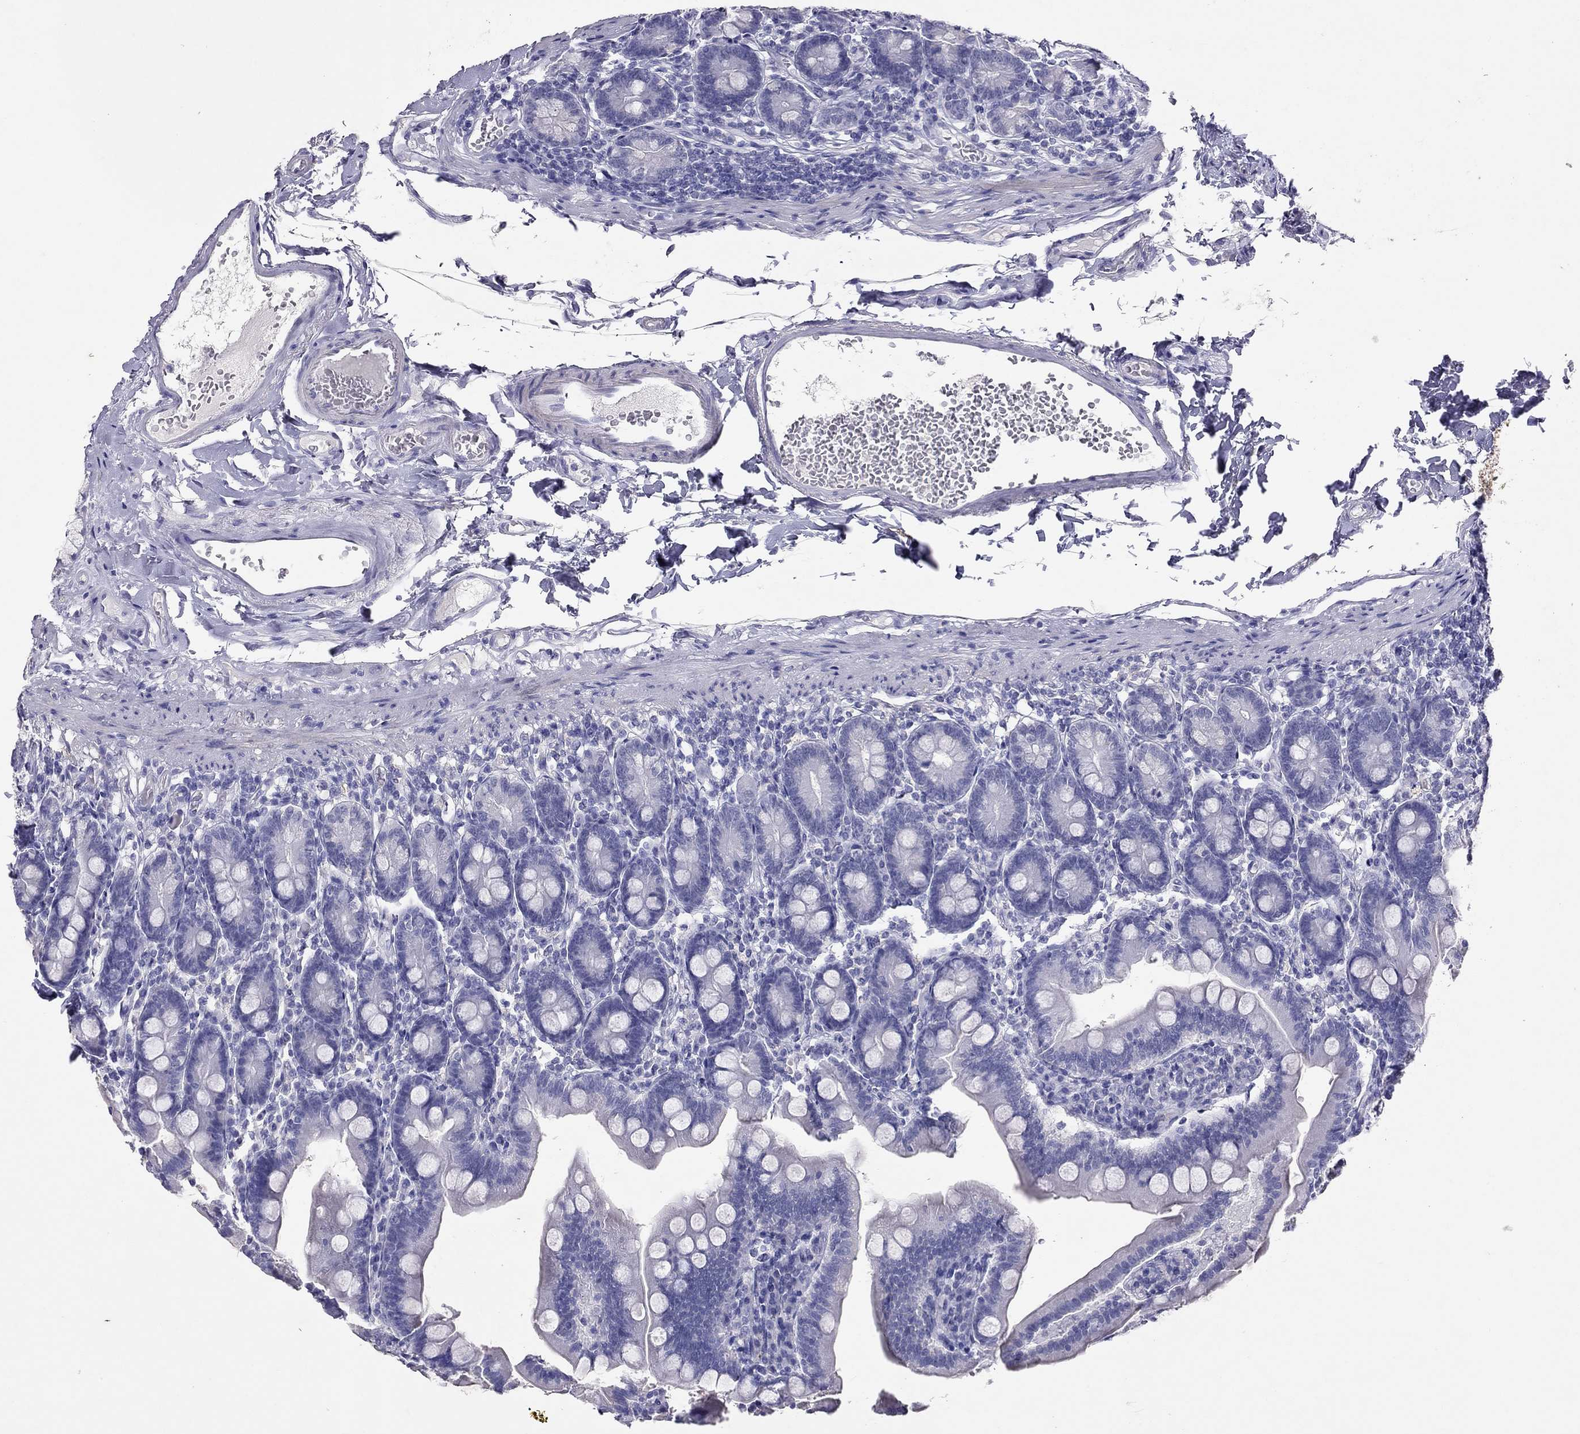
{"staining": {"intensity": "negative", "quantity": "none", "location": "none"}, "tissue": "duodenum", "cell_type": "Glandular cells", "image_type": "normal", "snomed": [{"axis": "morphology", "description": "Normal tissue, NOS"}, {"axis": "topography", "description": "Duodenum"}], "caption": "DAB immunohistochemical staining of normal human duodenum demonstrates no significant positivity in glandular cells.", "gene": "PSMB11", "patient": {"sex": "female", "age": 67}}